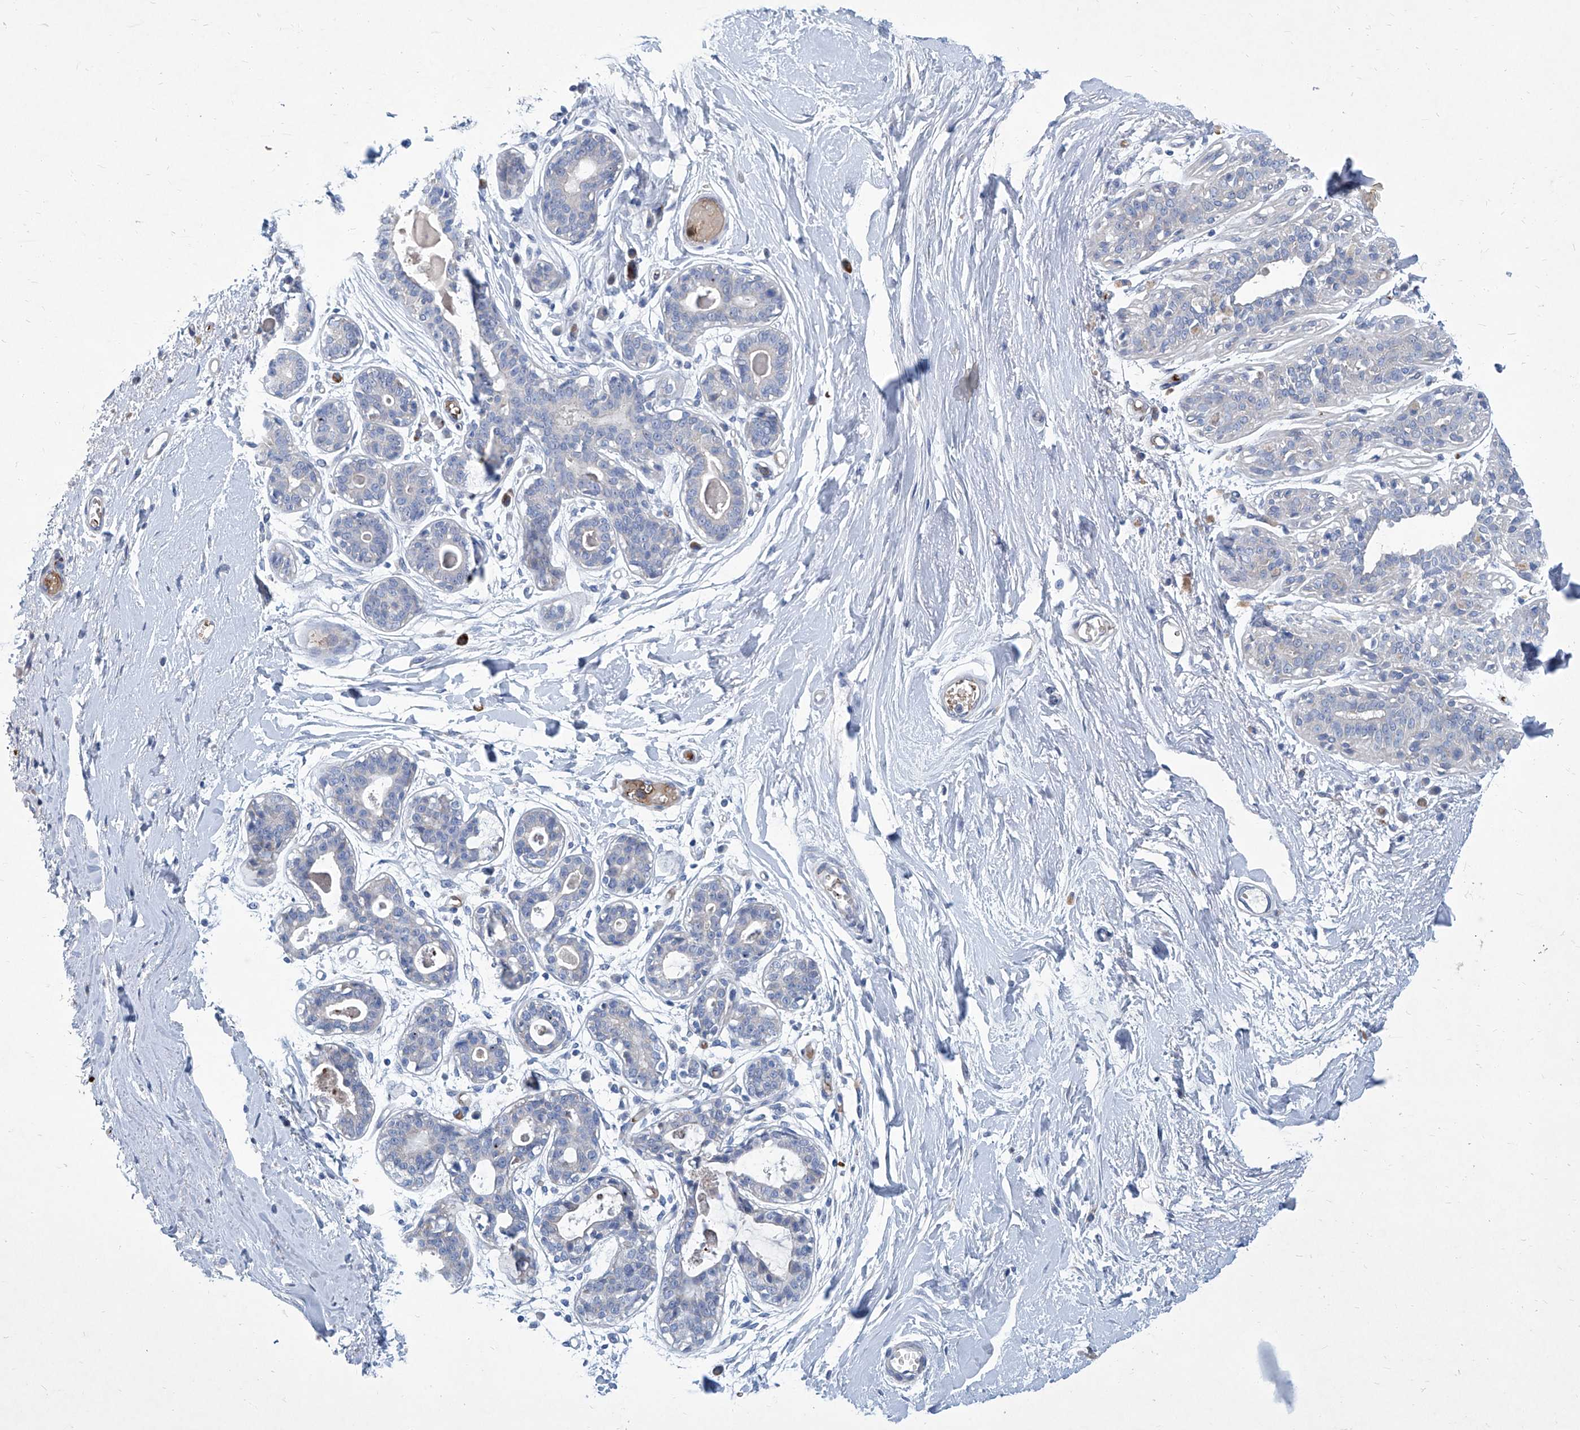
{"staining": {"intensity": "negative", "quantity": "none", "location": "none"}, "tissue": "breast", "cell_type": "Adipocytes", "image_type": "normal", "snomed": [{"axis": "morphology", "description": "Normal tissue, NOS"}, {"axis": "topography", "description": "Breast"}], "caption": "Immunohistochemistry (IHC) histopathology image of normal breast stained for a protein (brown), which shows no staining in adipocytes.", "gene": "FPR2", "patient": {"sex": "female", "age": 45}}